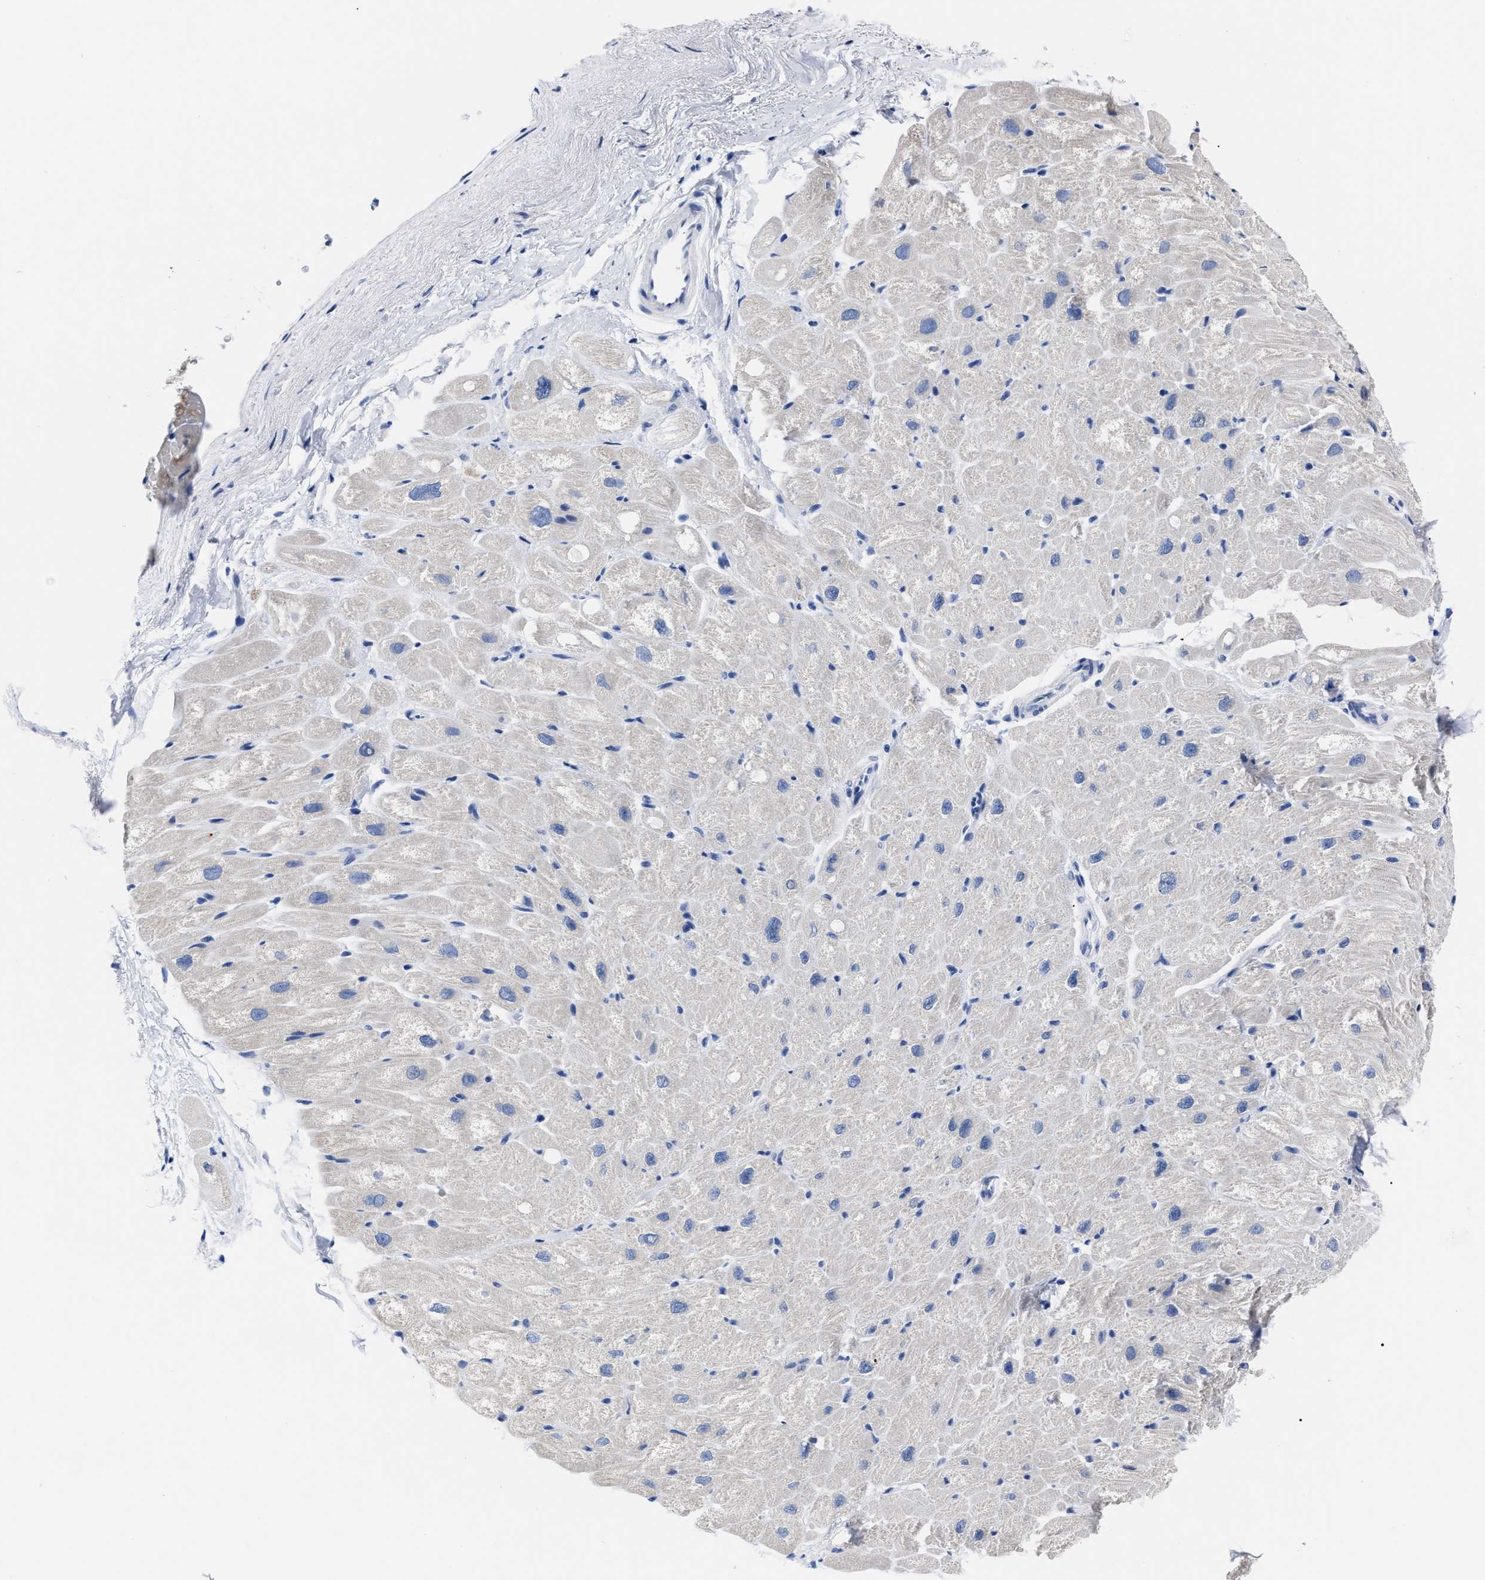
{"staining": {"intensity": "negative", "quantity": "none", "location": "none"}, "tissue": "heart muscle", "cell_type": "Cardiomyocytes", "image_type": "normal", "snomed": [{"axis": "morphology", "description": "Normal tissue, NOS"}, {"axis": "topography", "description": "Heart"}], "caption": "Immunohistochemistry (IHC) of benign heart muscle exhibits no staining in cardiomyocytes. The staining was performed using DAB (3,3'-diaminobenzidine) to visualize the protein expression in brown, while the nuclei were stained in blue with hematoxylin (Magnification: 20x).", "gene": "ALPG", "patient": {"sex": "male", "age": 49}}